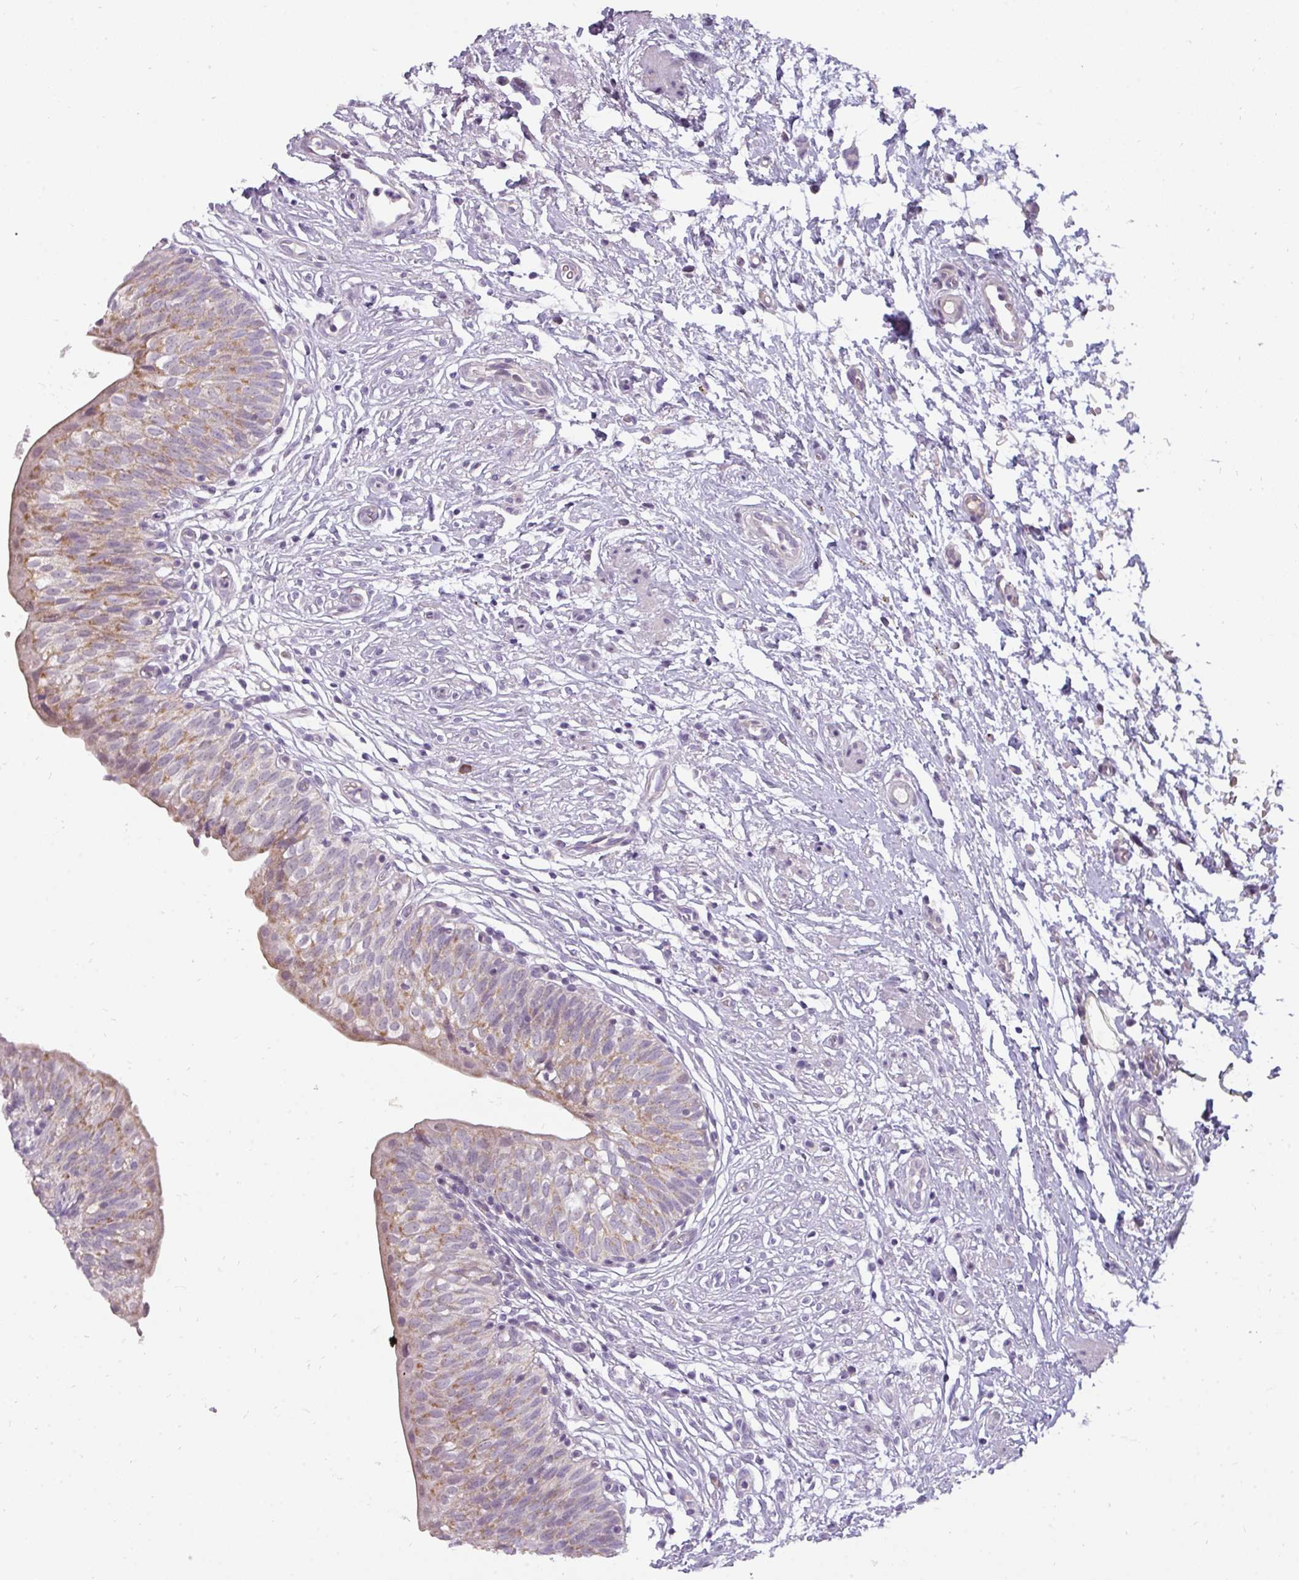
{"staining": {"intensity": "moderate", "quantity": "25%-75%", "location": "cytoplasmic/membranous"}, "tissue": "urinary bladder", "cell_type": "Urothelial cells", "image_type": "normal", "snomed": [{"axis": "morphology", "description": "Normal tissue, NOS"}, {"axis": "topography", "description": "Urinary bladder"}], "caption": "Moderate cytoplasmic/membranous protein staining is present in approximately 25%-75% of urothelial cells in urinary bladder.", "gene": "C2orf68", "patient": {"sex": "male", "age": 55}}